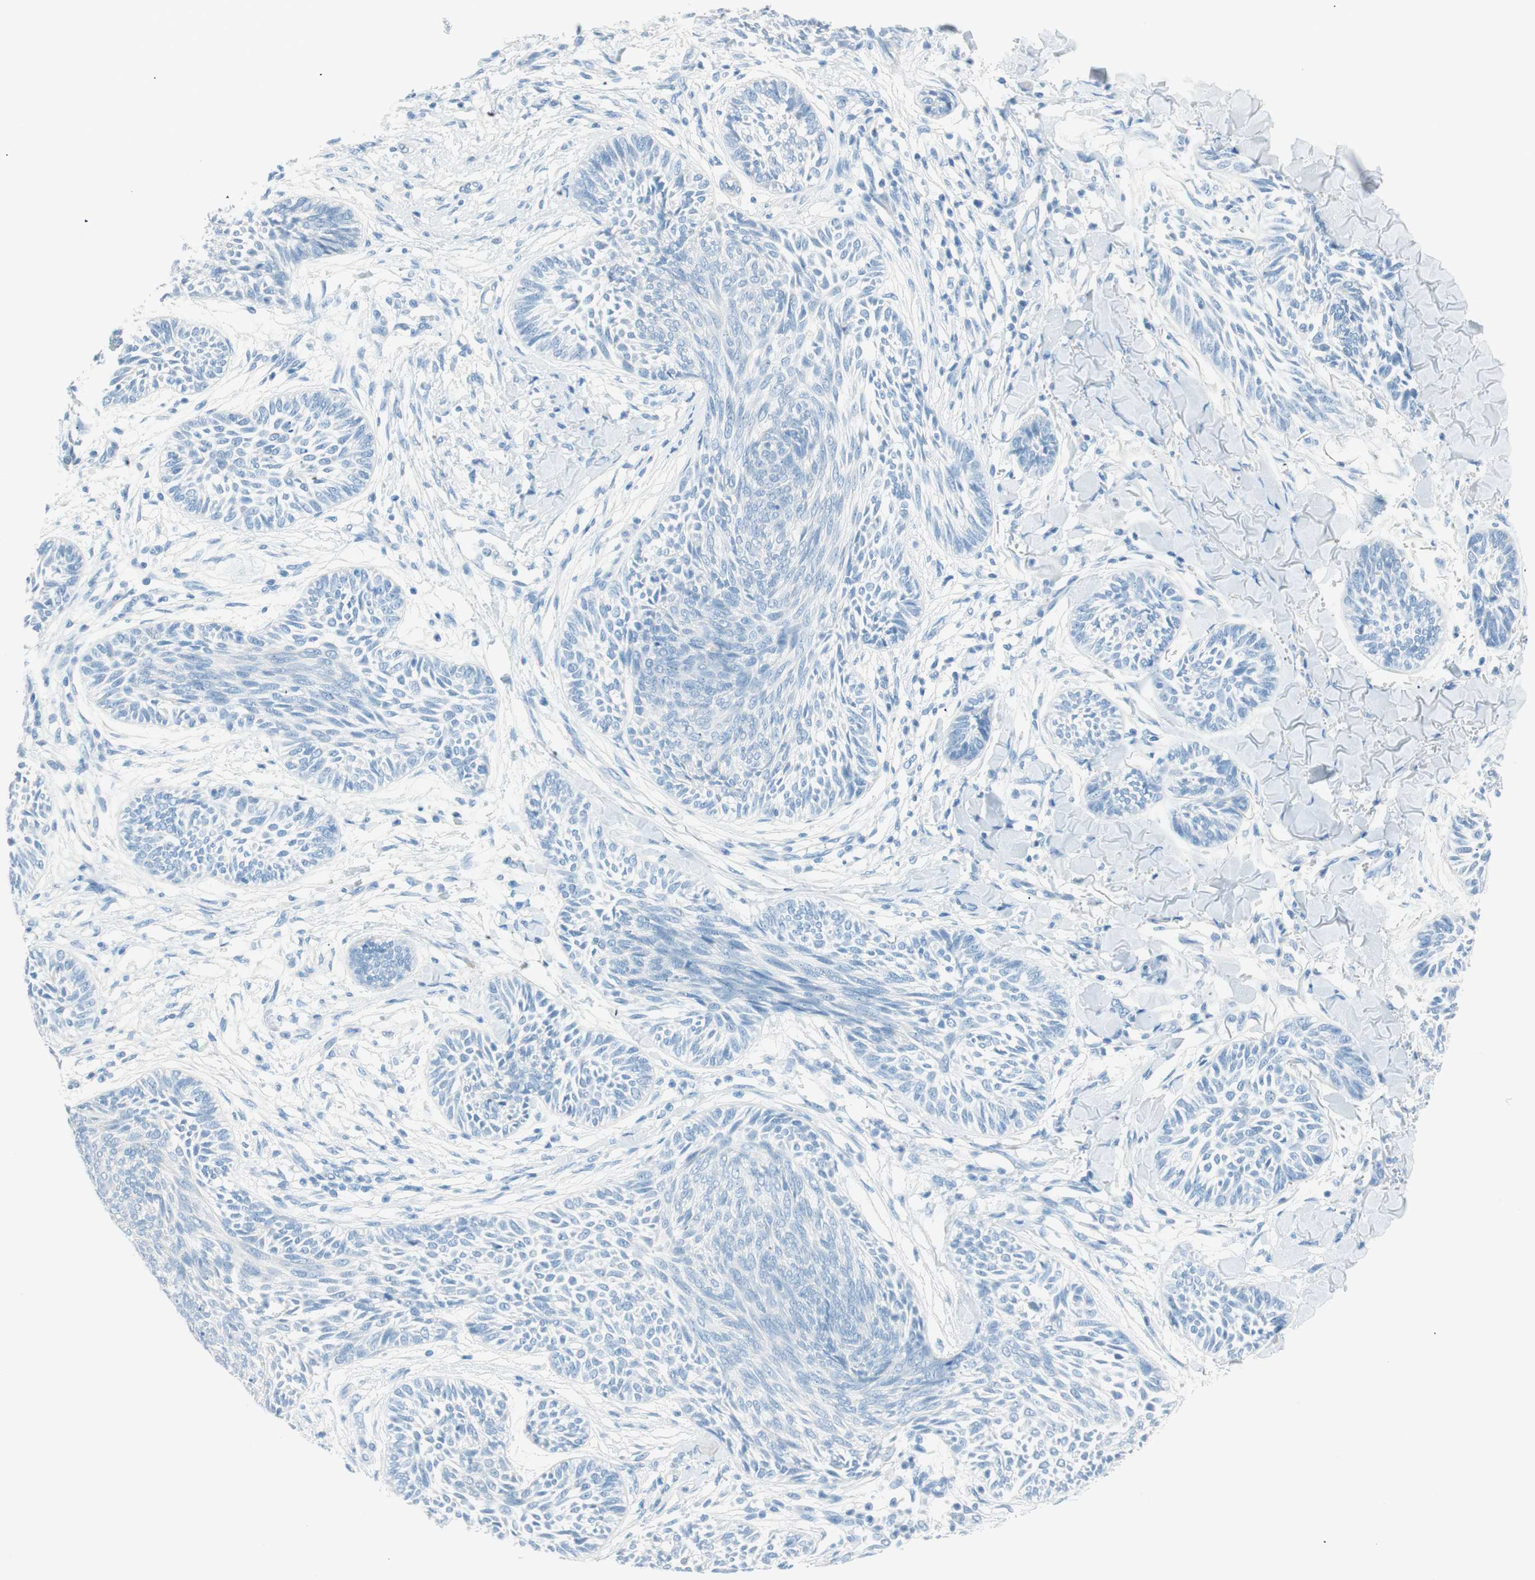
{"staining": {"intensity": "negative", "quantity": "none", "location": "none"}, "tissue": "skin cancer", "cell_type": "Tumor cells", "image_type": "cancer", "snomed": [{"axis": "morphology", "description": "Papilloma, NOS"}, {"axis": "morphology", "description": "Basal cell carcinoma"}, {"axis": "topography", "description": "Skin"}], "caption": "High power microscopy histopathology image of an immunohistochemistry (IHC) photomicrograph of skin cancer, revealing no significant expression in tumor cells.", "gene": "TNFRSF13C", "patient": {"sex": "male", "age": 87}}